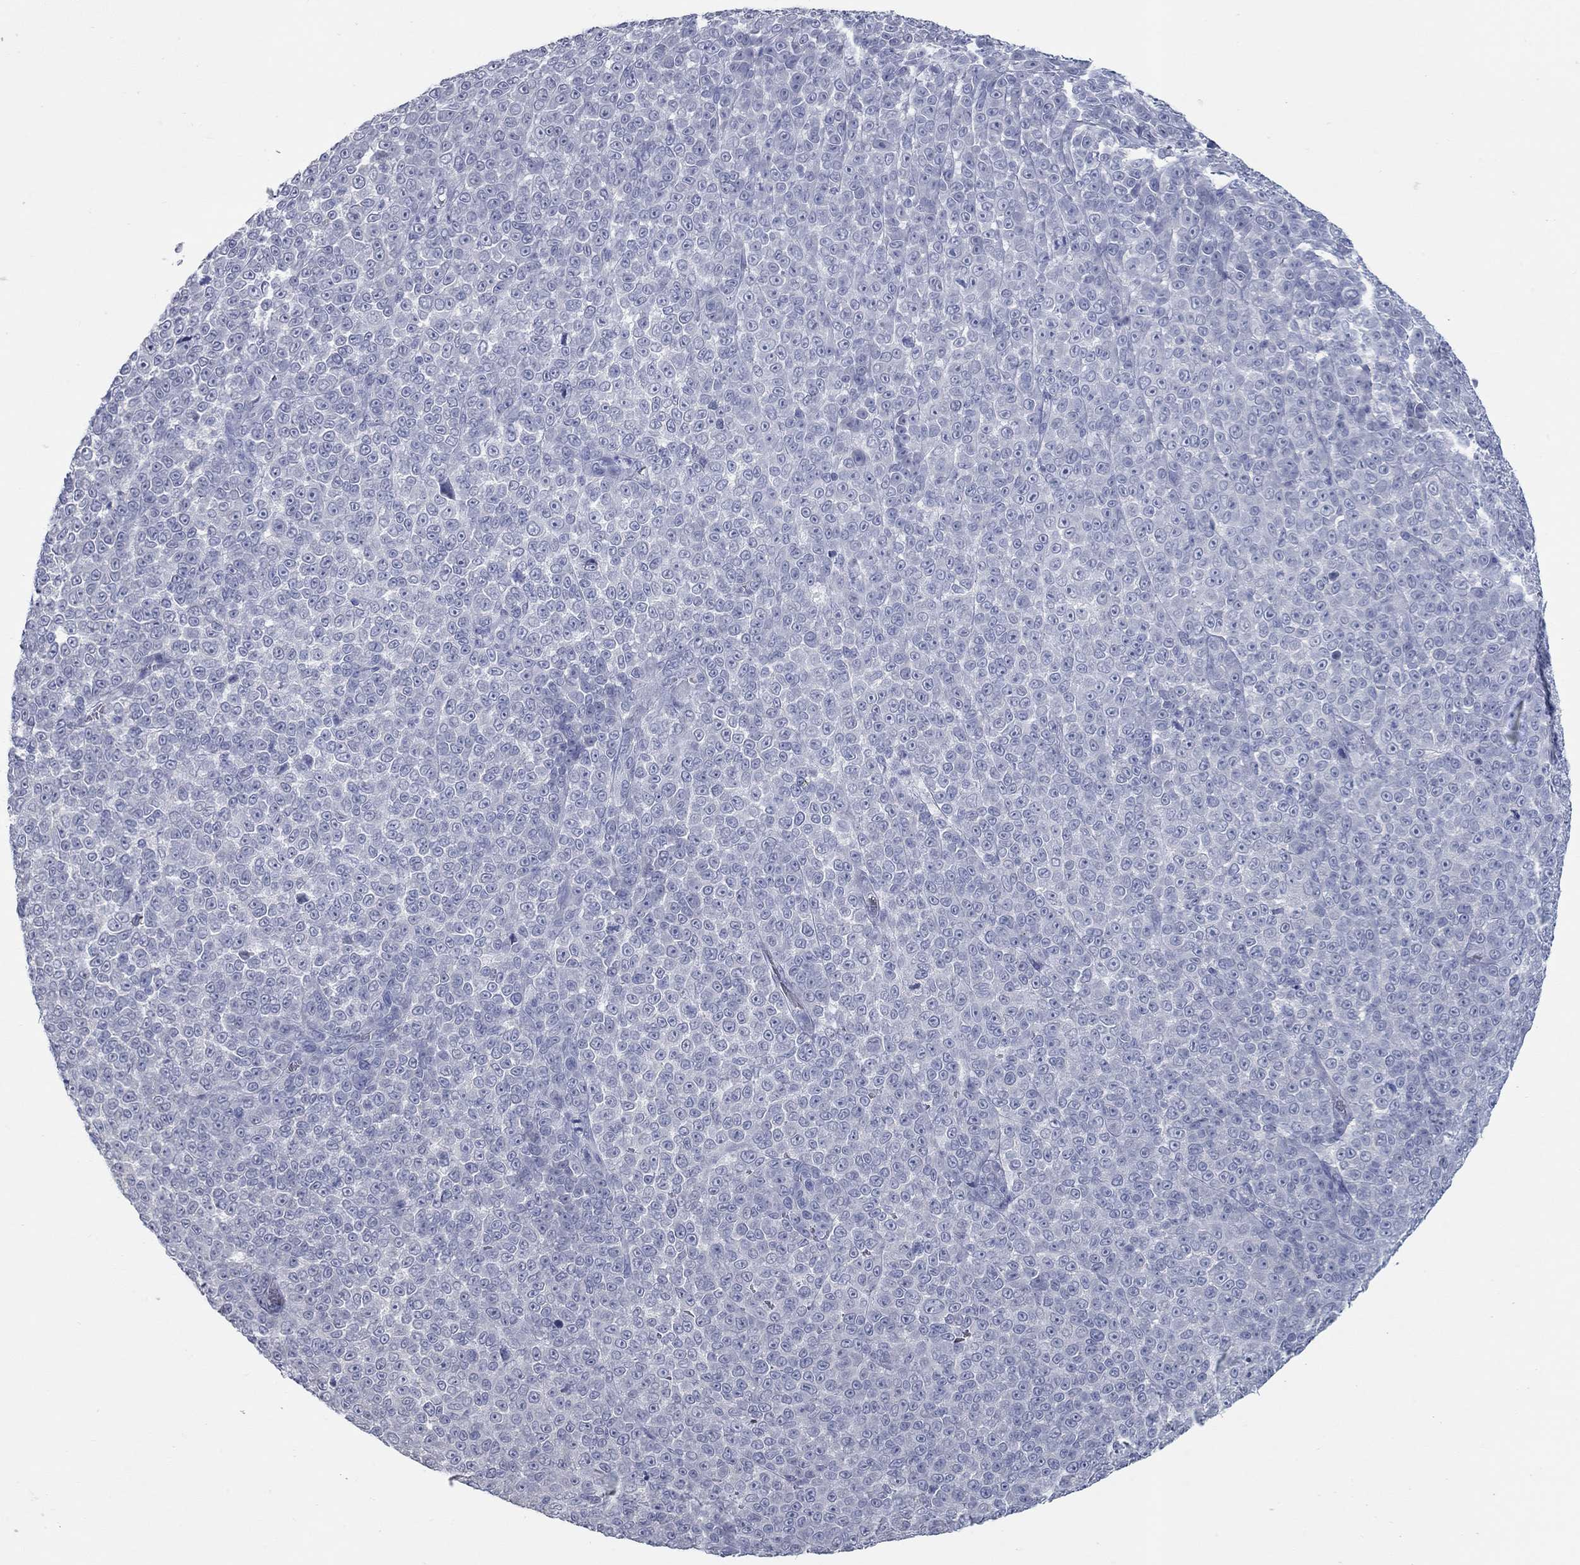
{"staining": {"intensity": "negative", "quantity": "none", "location": "none"}, "tissue": "melanoma", "cell_type": "Tumor cells", "image_type": "cancer", "snomed": [{"axis": "morphology", "description": "Malignant melanoma, NOS"}, {"axis": "topography", "description": "Skin"}], "caption": "DAB (3,3'-diaminobenzidine) immunohistochemical staining of human malignant melanoma reveals no significant expression in tumor cells.", "gene": "KIRREL2", "patient": {"sex": "female", "age": 95}}